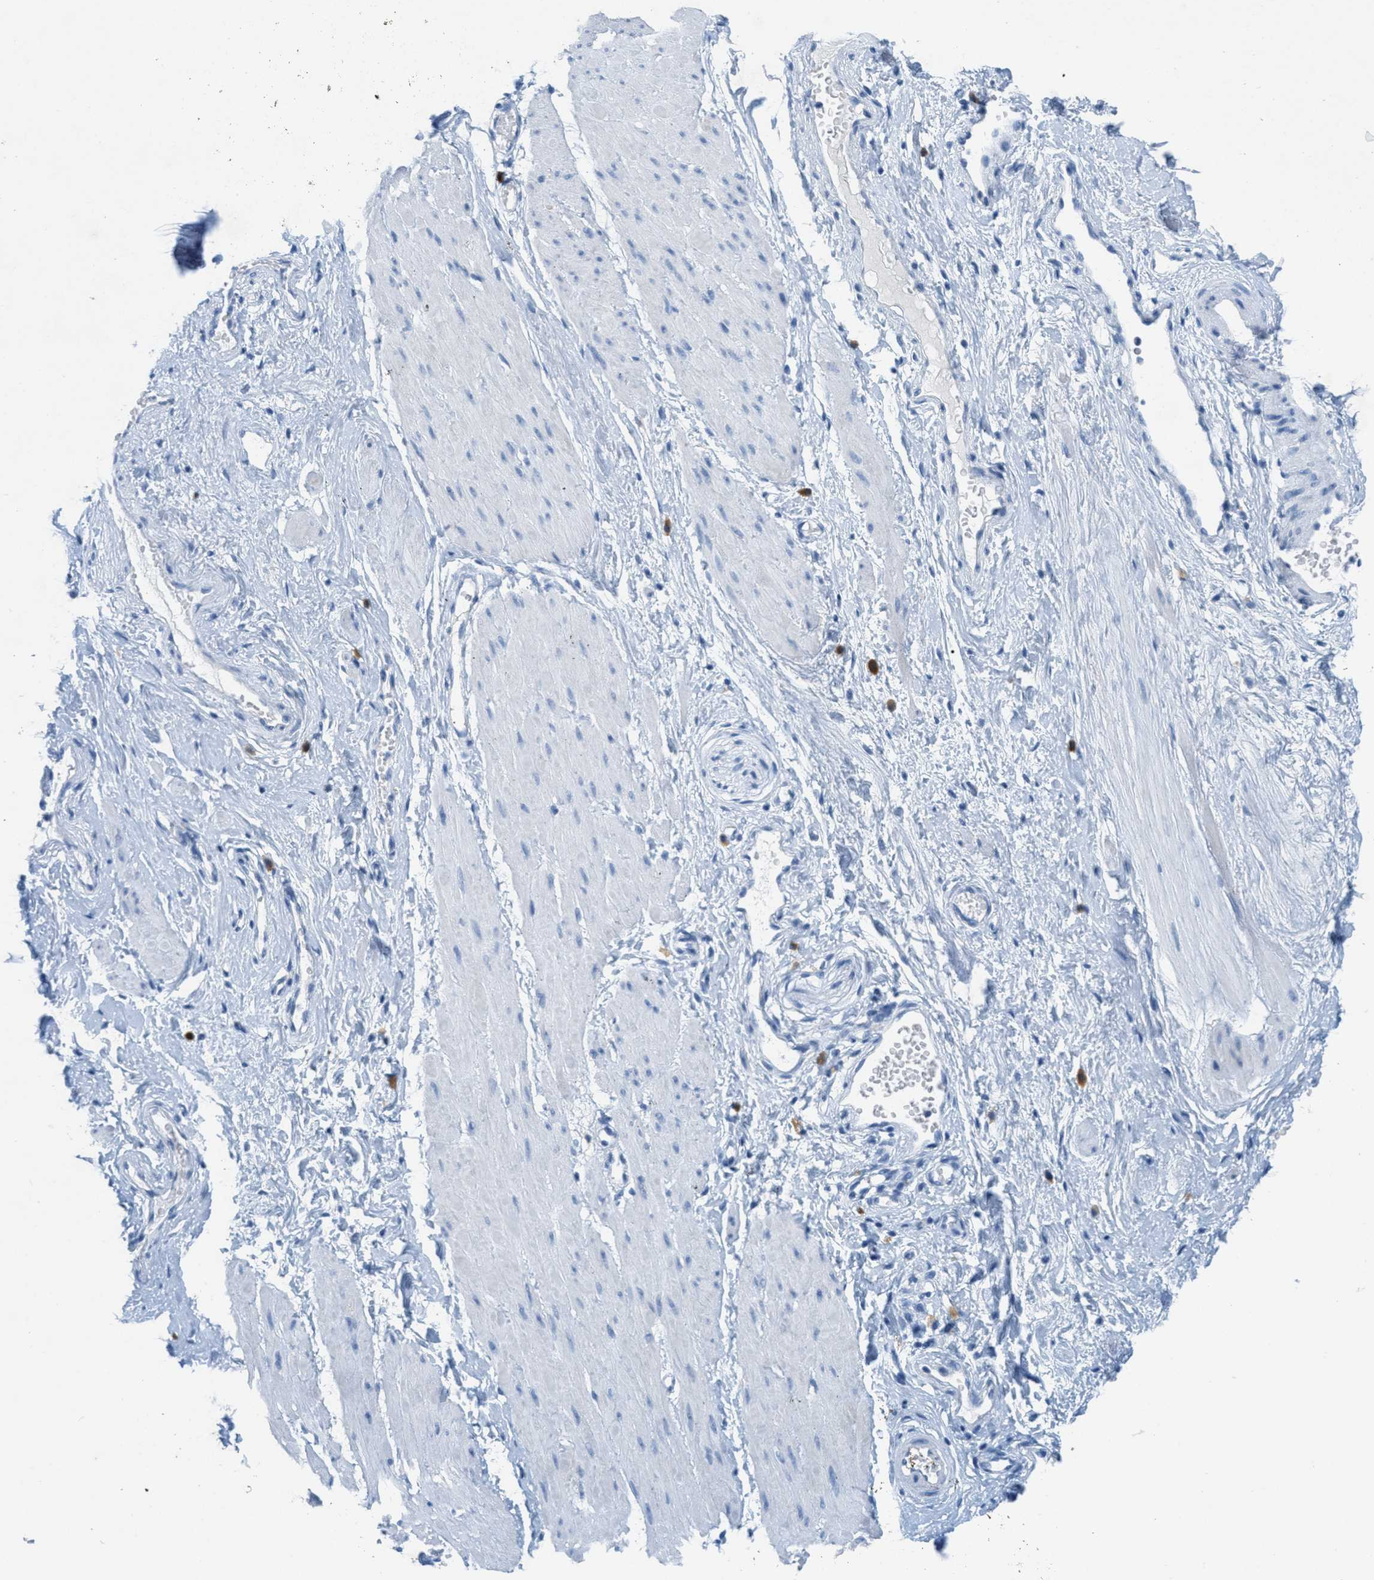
{"staining": {"intensity": "negative", "quantity": "none", "location": "none"}, "tissue": "adipose tissue", "cell_type": "Adipocytes", "image_type": "normal", "snomed": [{"axis": "morphology", "description": "Normal tissue, NOS"}, {"axis": "topography", "description": "Soft tissue"}, {"axis": "topography", "description": "Vascular tissue"}], "caption": "The micrograph reveals no staining of adipocytes in unremarkable adipose tissue.", "gene": "GPM6A", "patient": {"sex": "female", "age": 35}}